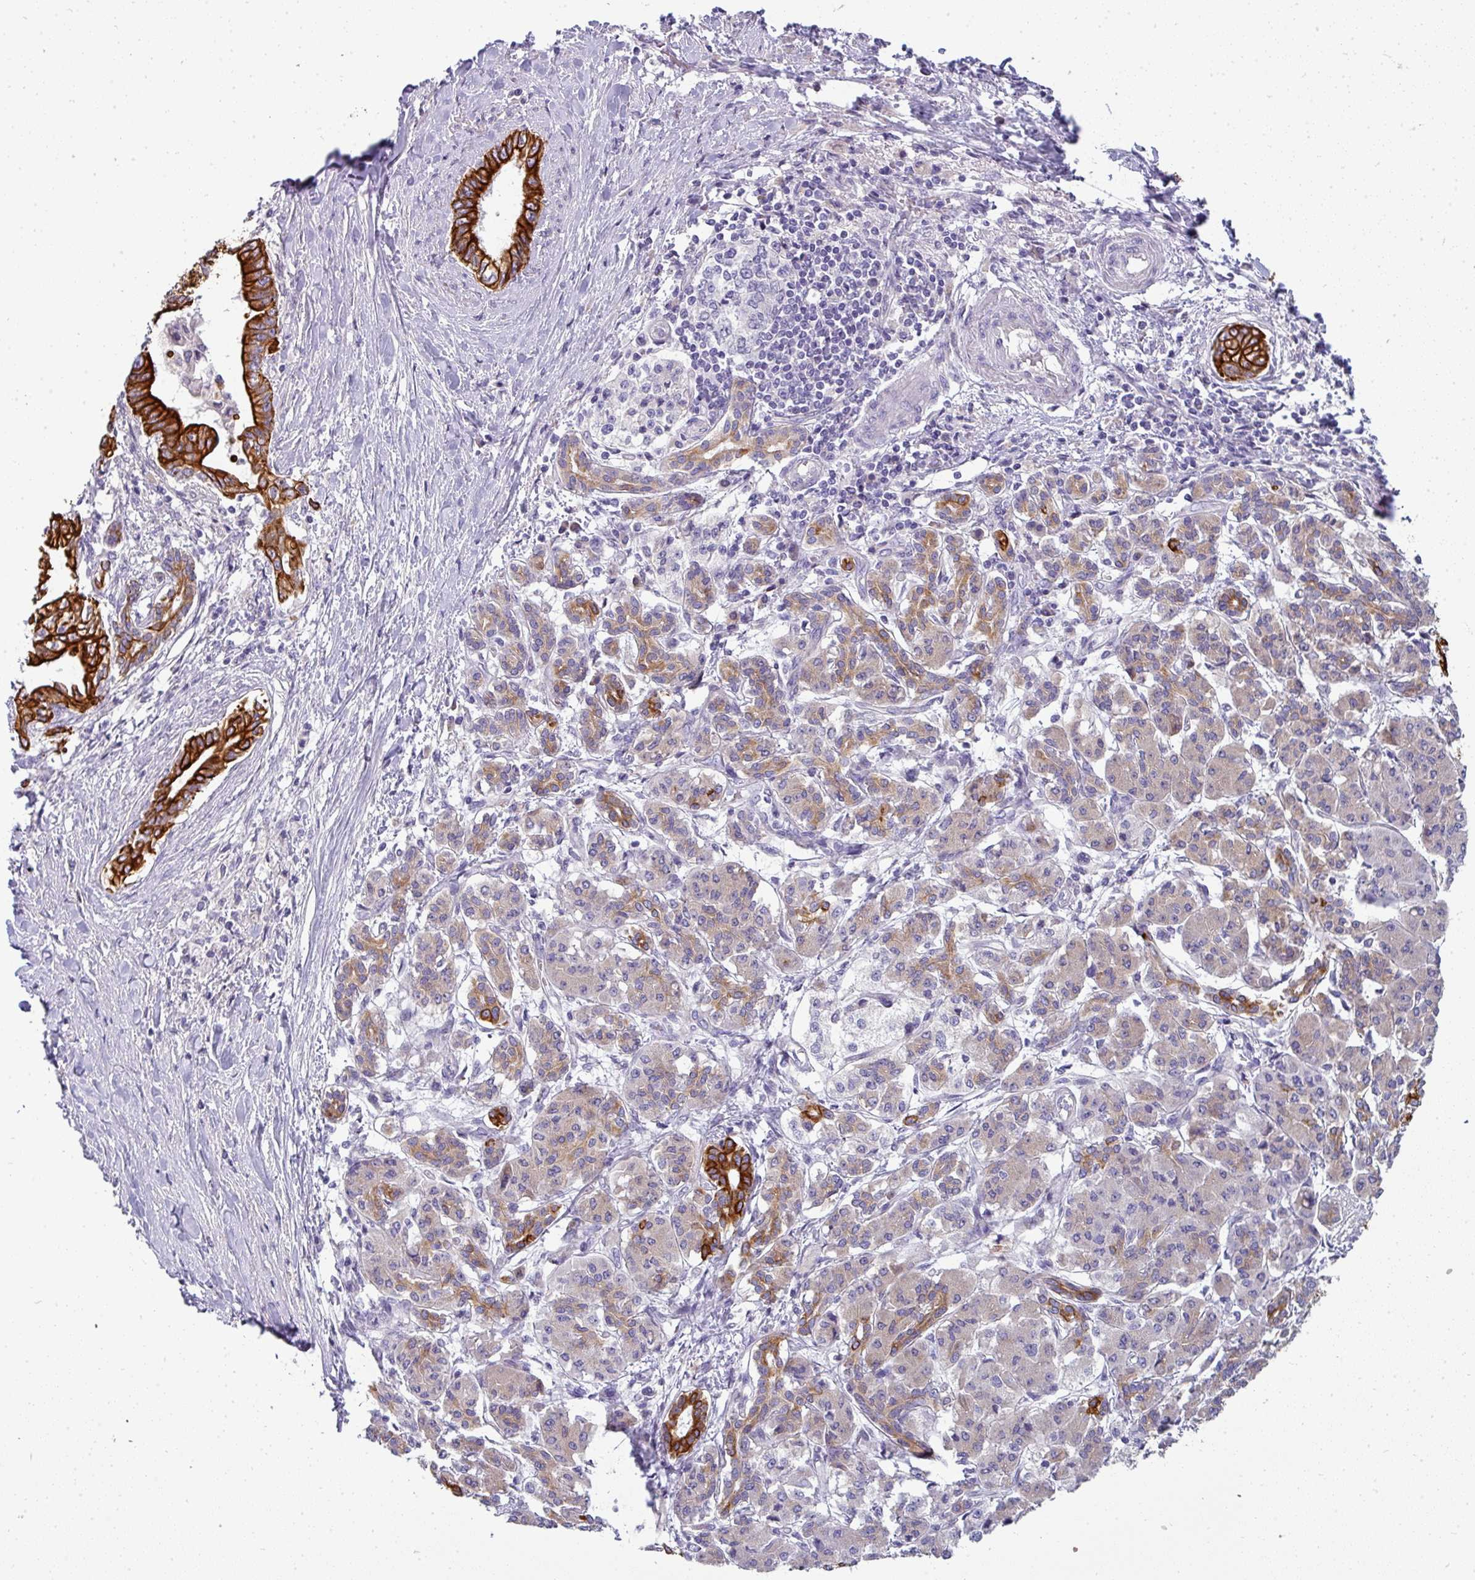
{"staining": {"intensity": "strong", "quantity": ">75%", "location": "cytoplasmic/membranous"}, "tissue": "pancreatic cancer", "cell_type": "Tumor cells", "image_type": "cancer", "snomed": [{"axis": "morphology", "description": "Adenocarcinoma, NOS"}, {"axis": "topography", "description": "Pancreas"}], "caption": "High-magnification brightfield microscopy of pancreatic adenocarcinoma stained with DAB (brown) and counterstained with hematoxylin (blue). tumor cells exhibit strong cytoplasmic/membranous positivity is present in approximately>75% of cells.", "gene": "ASXL3", "patient": {"sex": "male", "age": 58}}